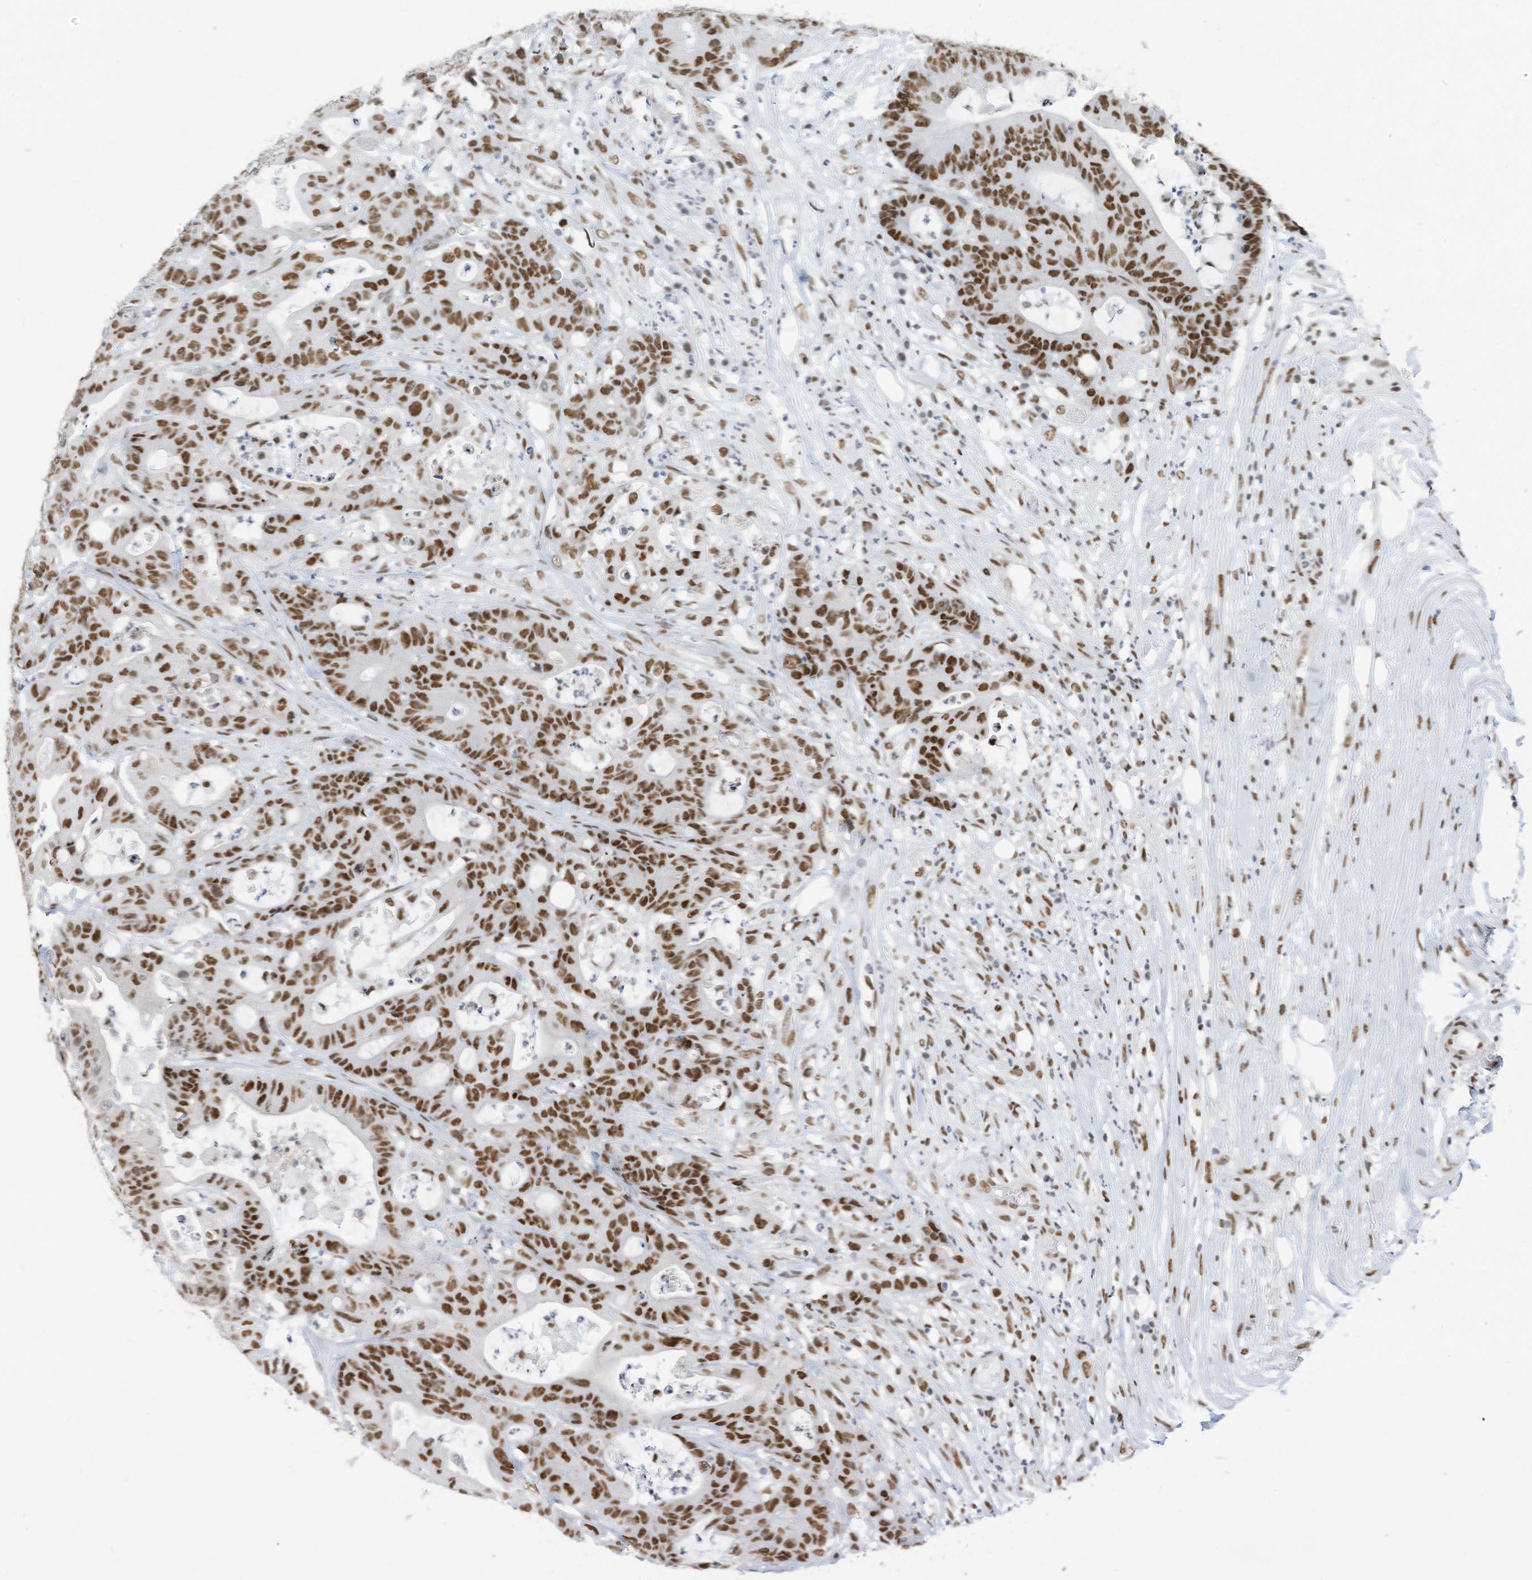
{"staining": {"intensity": "strong", "quantity": ">75%", "location": "nuclear"}, "tissue": "colorectal cancer", "cell_type": "Tumor cells", "image_type": "cancer", "snomed": [{"axis": "morphology", "description": "Adenocarcinoma, NOS"}, {"axis": "topography", "description": "Colon"}], "caption": "The image exhibits a brown stain indicating the presence of a protein in the nuclear of tumor cells in colorectal adenocarcinoma.", "gene": "KHSRP", "patient": {"sex": "female", "age": 84}}